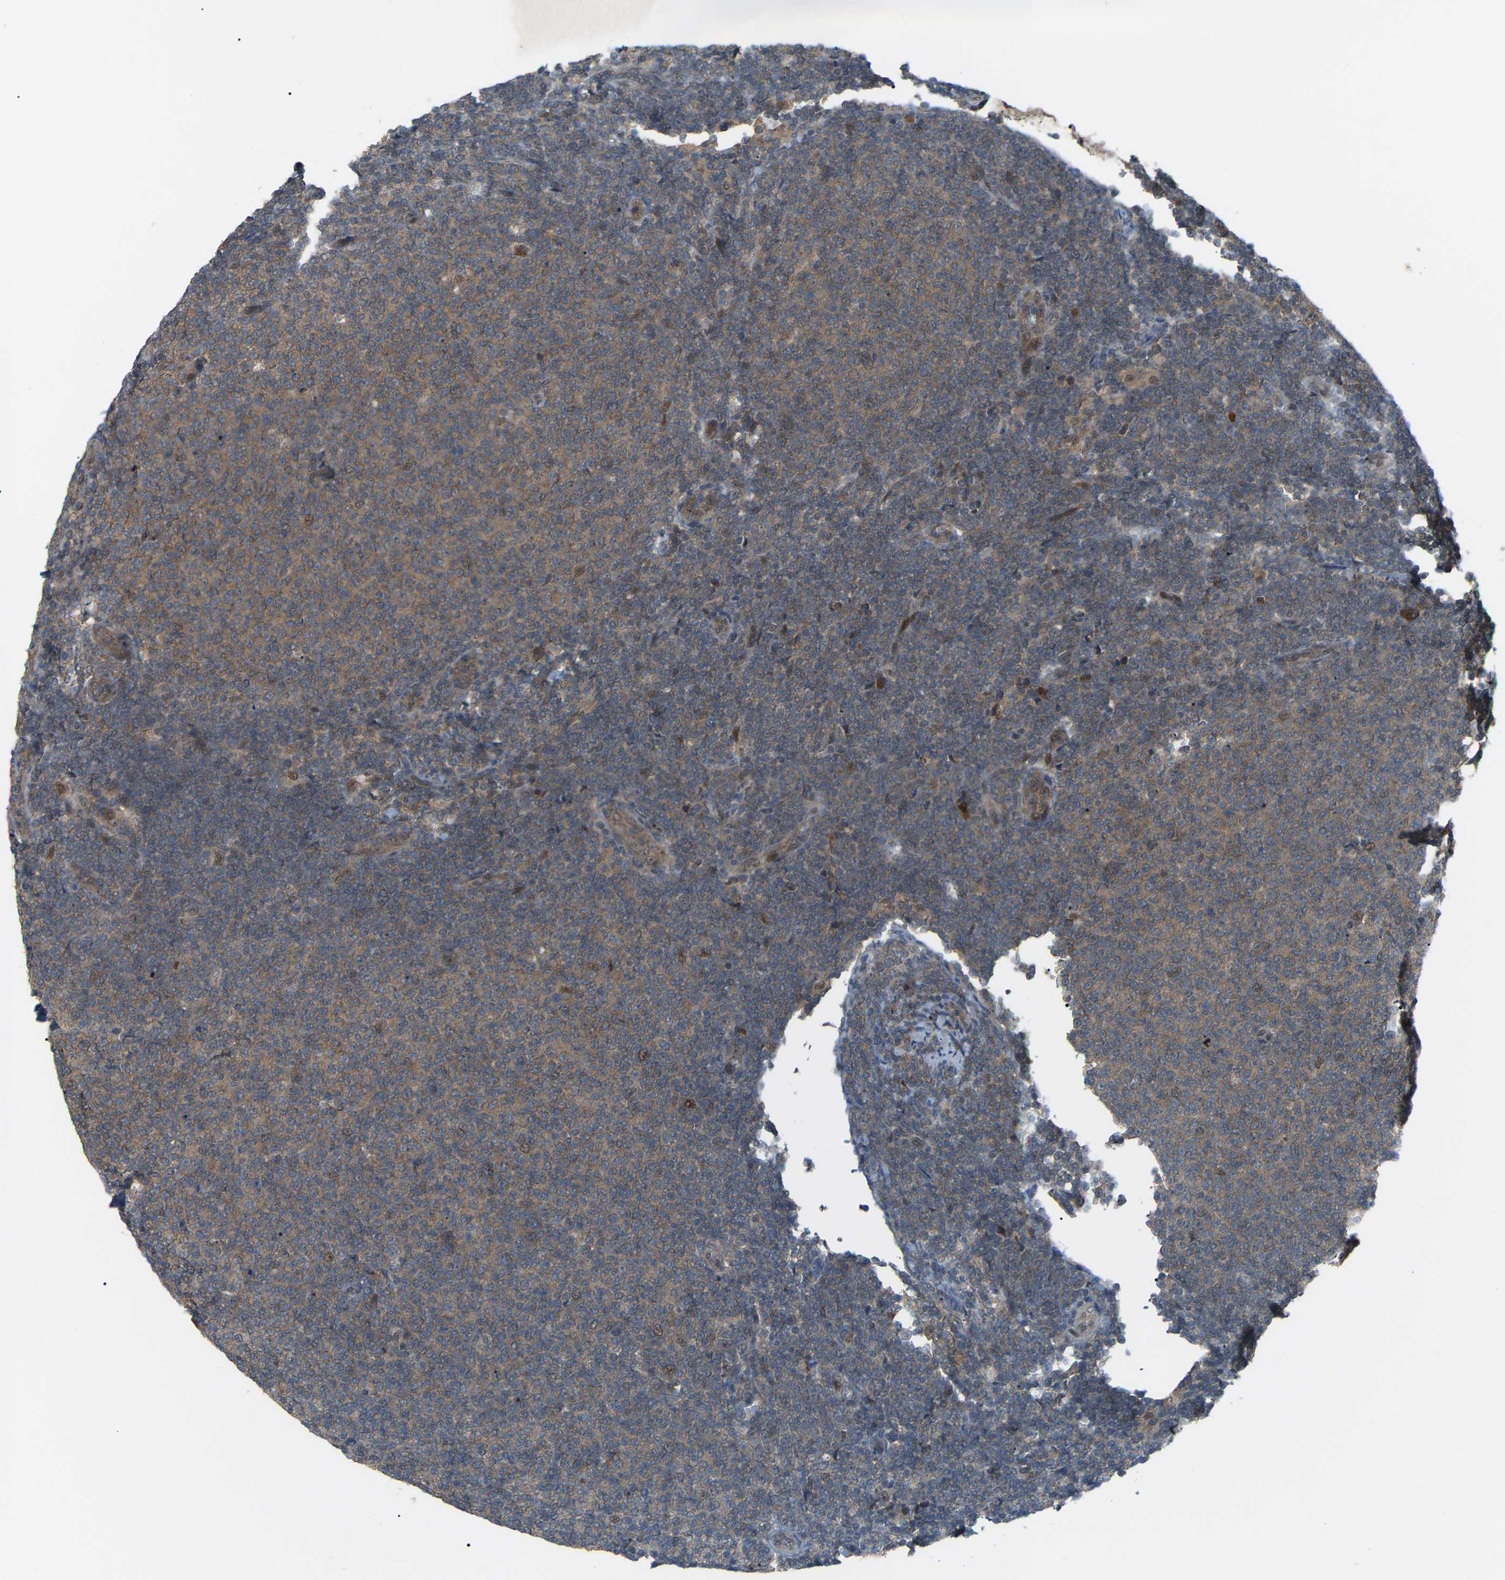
{"staining": {"intensity": "weak", "quantity": ">75%", "location": "cytoplasmic/membranous"}, "tissue": "lymphoma", "cell_type": "Tumor cells", "image_type": "cancer", "snomed": [{"axis": "morphology", "description": "Malignant lymphoma, non-Hodgkin's type, Low grade"}, {"axis": "topography", "description": "Lymph node"}], "caption": "Immunohistochemical staining of human malignant lymphoma, non-Hodgkin's type (low-grade) exhibits low levels of weak cytoplasmic/membranous positivity in about >75% of tumor cells.", "gene": "CROT", "patient": {"sex": "male", "age": 66}}